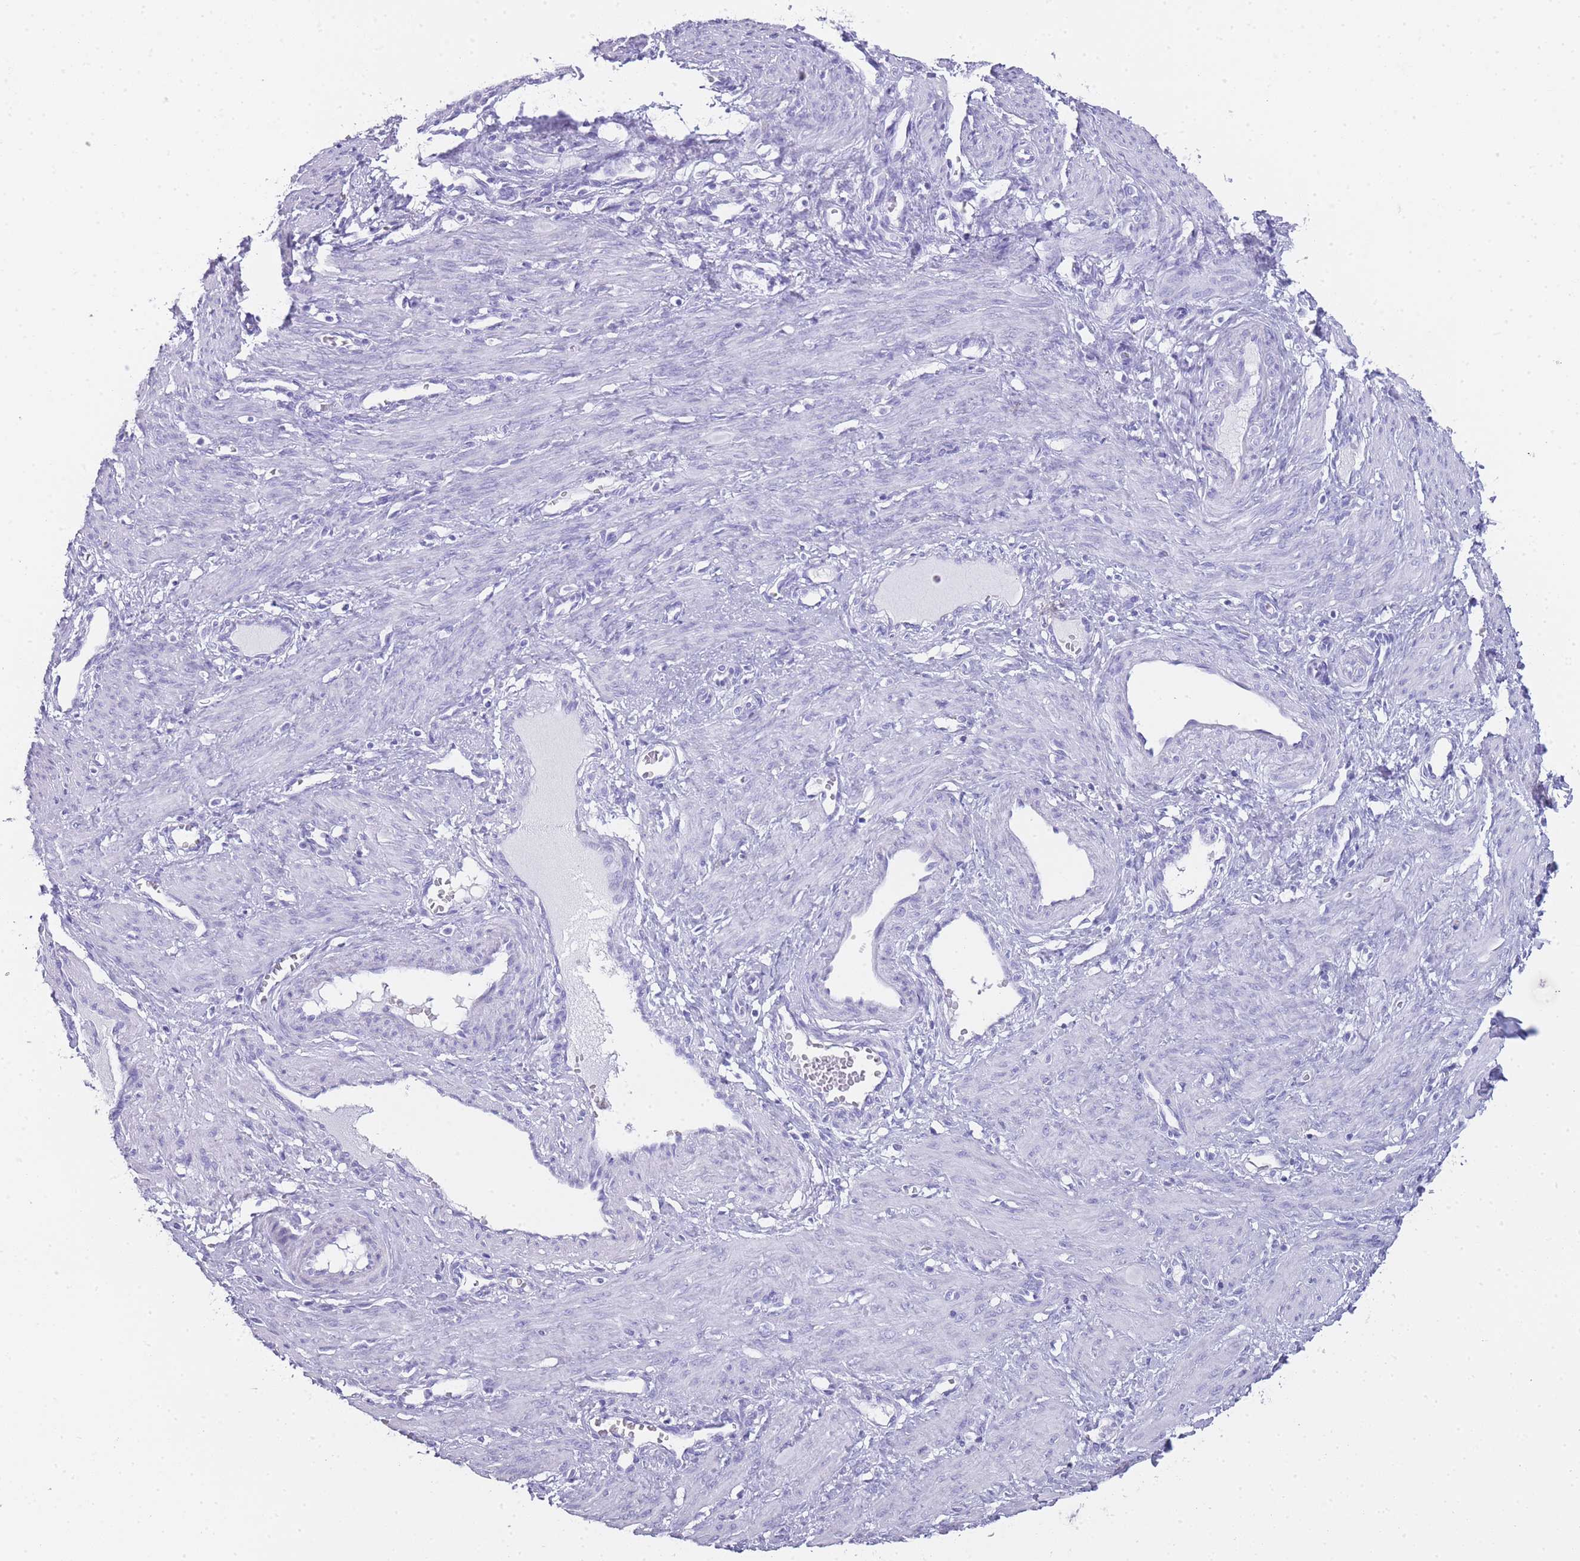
{"staining": {"intensity": "negative", "quantity": "none", "location": "none"}, "tissue": "smooth muscle", "cell_type": "Smooth muscle cells", "image_type": "normal", "snomed": [{"axis": "morphology", "description": "Normal tissue, NOS"}, {"axis": "topography", "description": "Endometrium"}], "caption": "Photomicrograph shows no significant protein expression in smooth muscle cells of benign smooth muscle.", "gene": "INS", "patient": {"sex": "female", "age": 33}}